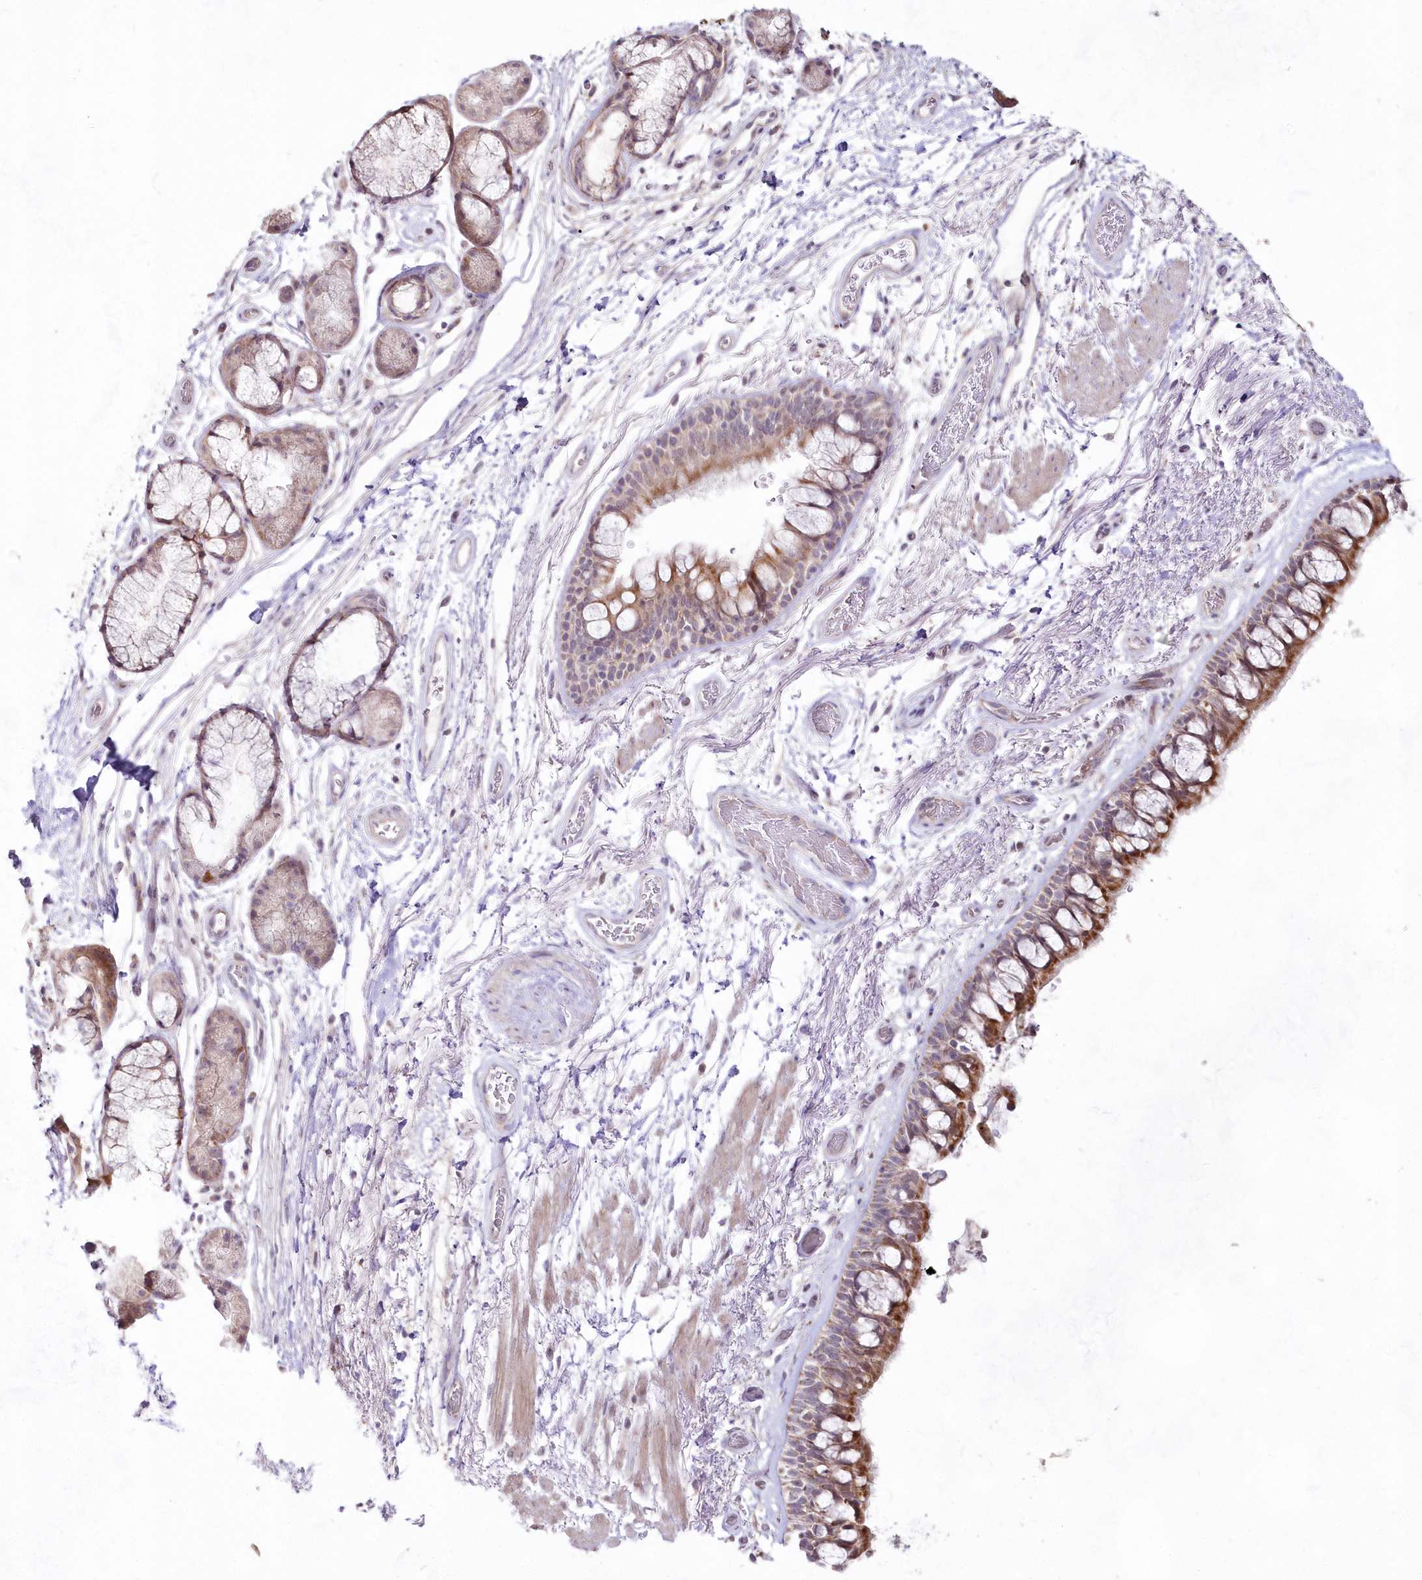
{"staining": {"intensity": "strong", "quantity": "25%-75%", "location": "cytoplasmic/membranous"}, "tissue": "bronchus", "cell_type": "Respiratory epithelial cells", "image_type": "normal", "snomed": [{"axis": "morphology", "description": "Normal tissue, NOS"}, {"axis": "topography", "description": "Bronchus"}], "caption": "Immunohistochemistry of benign human bronchus exhibits high levels of strong cytoplasmic/membranous staining in approximately 25%-75% of respiratory epithelial cells.", "gene": "IMPA1", "patient": {"sex": "male", "age": 65}}